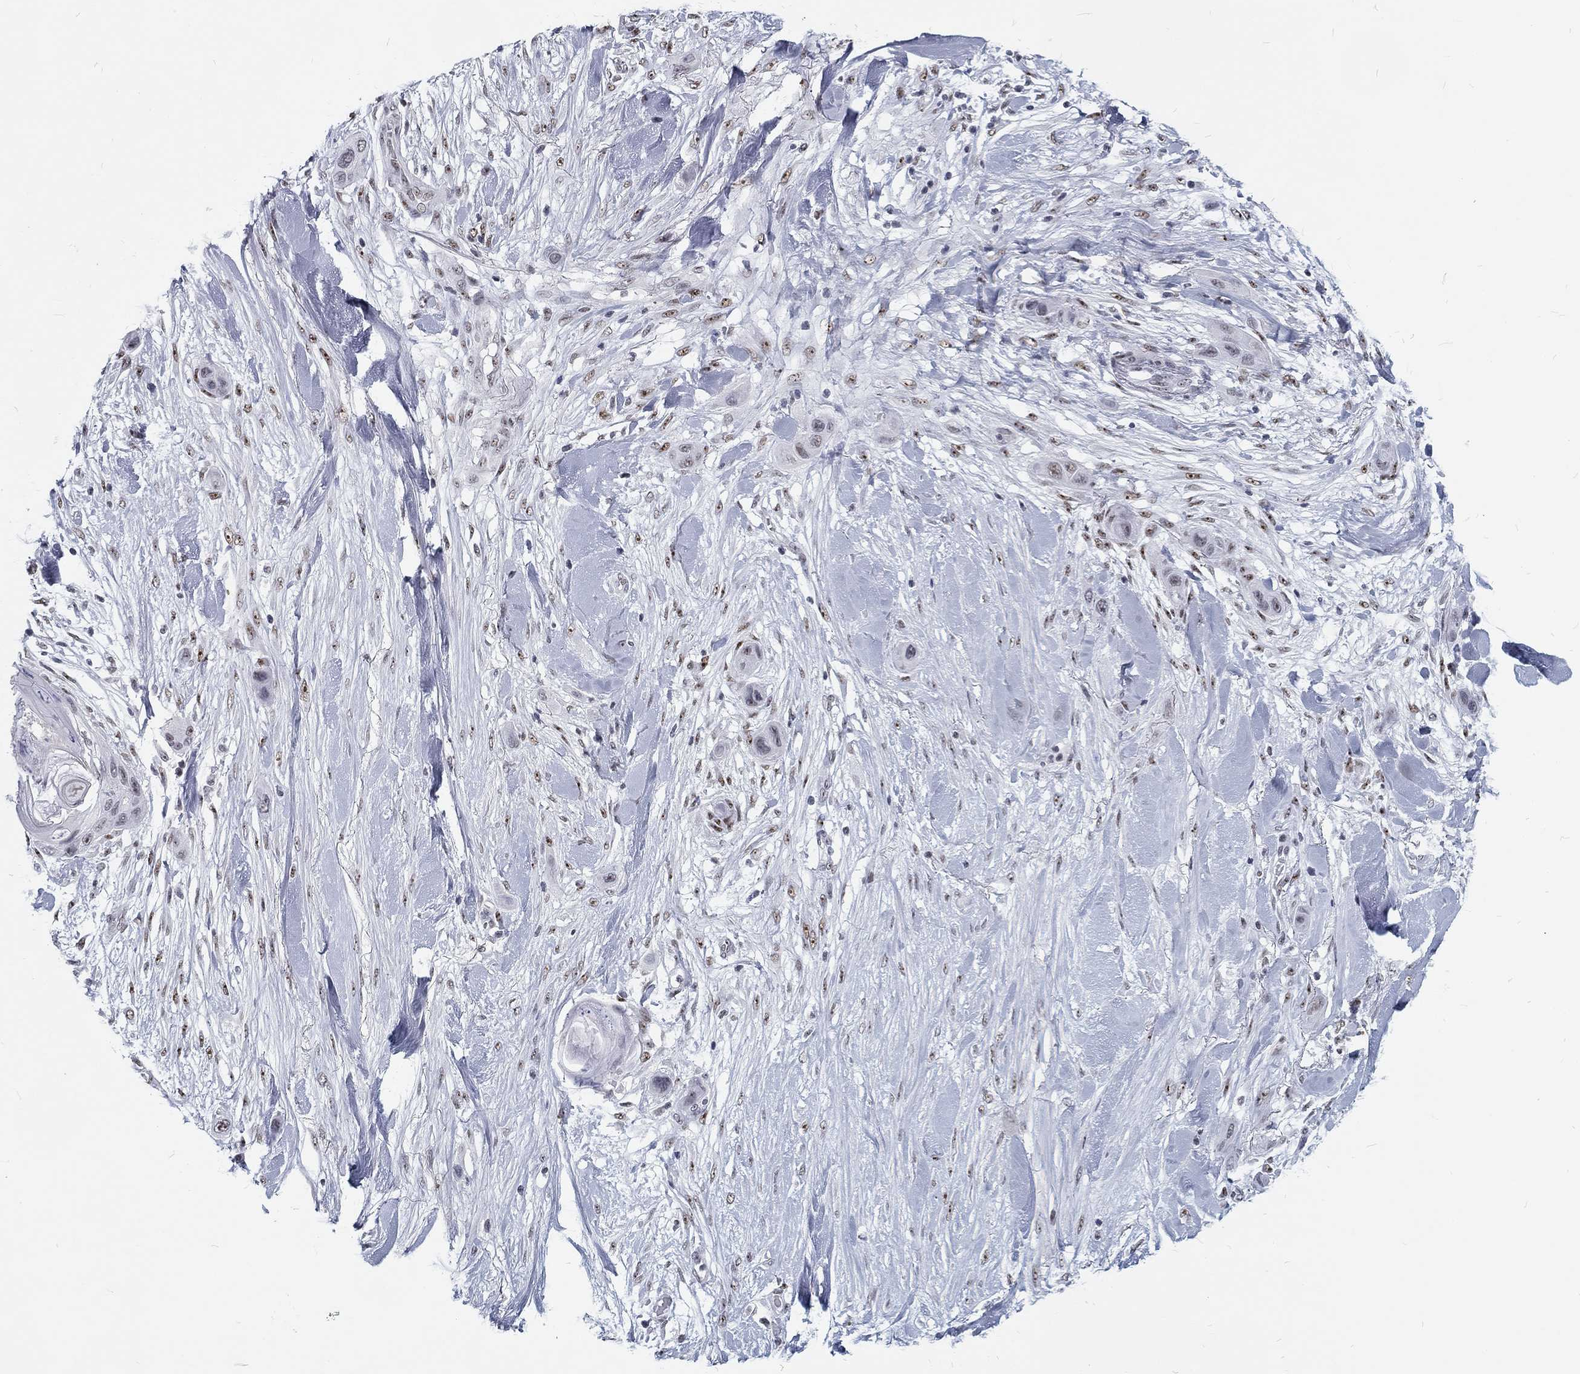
{"staining": {"intensity": "weak", "quantity": "25%-75%", "location": "nuclear"}, "tissue": "skin cancer", "cell_type": "Tumor cells", "image_type": "cancer", "snomed": [{"axis": "morphology", "description": "Squamous cell carcinoma, NOS"}, {"axis": "topography", "description": "Skin"}], "caption": "Protein staining of squamous cell carcinoma (skin) tissue exhibits weak nuclear positivity in about 25%-75% of tumor cells.", "gene": "SNORC", "patient": {"sex": "male", "age": 79}}